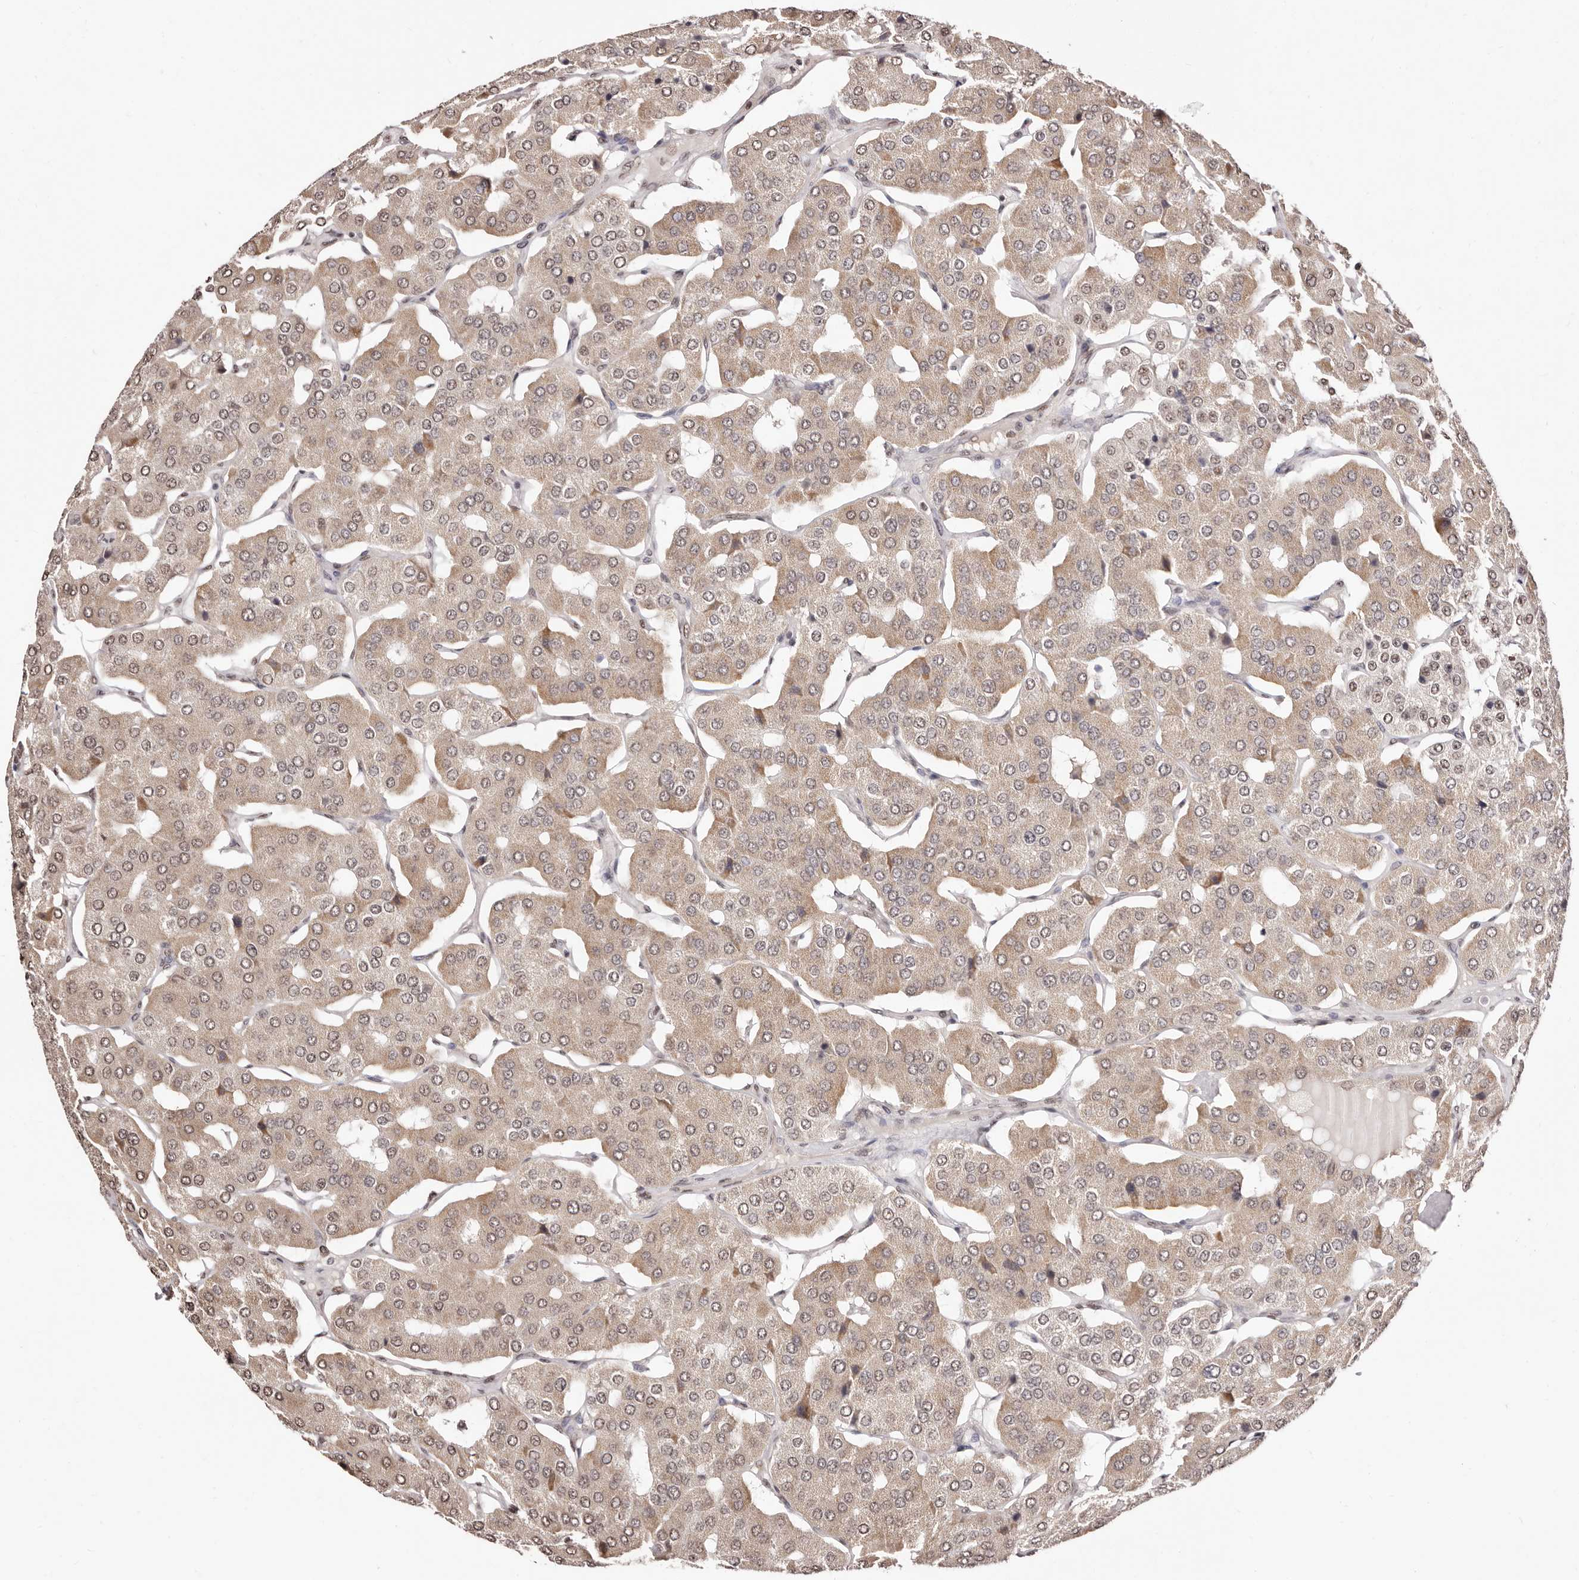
{"staining": {"intensity": "weak", "quantity": ">75%", "location": "cytoplasmic/membranous,nuclear"}, "tissue": "parathyroid gland", "cell_type": "Glandular cells", "image_type": "normal", "snomed": [{"axis": "morphology", "description": "Normal tissue, NOS"}, {"axis": "morphology", "description": "Adenoma, NOS"}, {"axis": "topography", "description": "Parathyroid gland"}], "caption": "This histopathology image shows unremarkable parathyroid gland stained with IHC to label a protein in brown. The cytoplasmic/membranous,nuclear of glandular cells show weak positivity for the protein. Nuclei are counter-stained blue.", "gene": "BICRAL", "patient": {"sex": "female", "age": 86}}